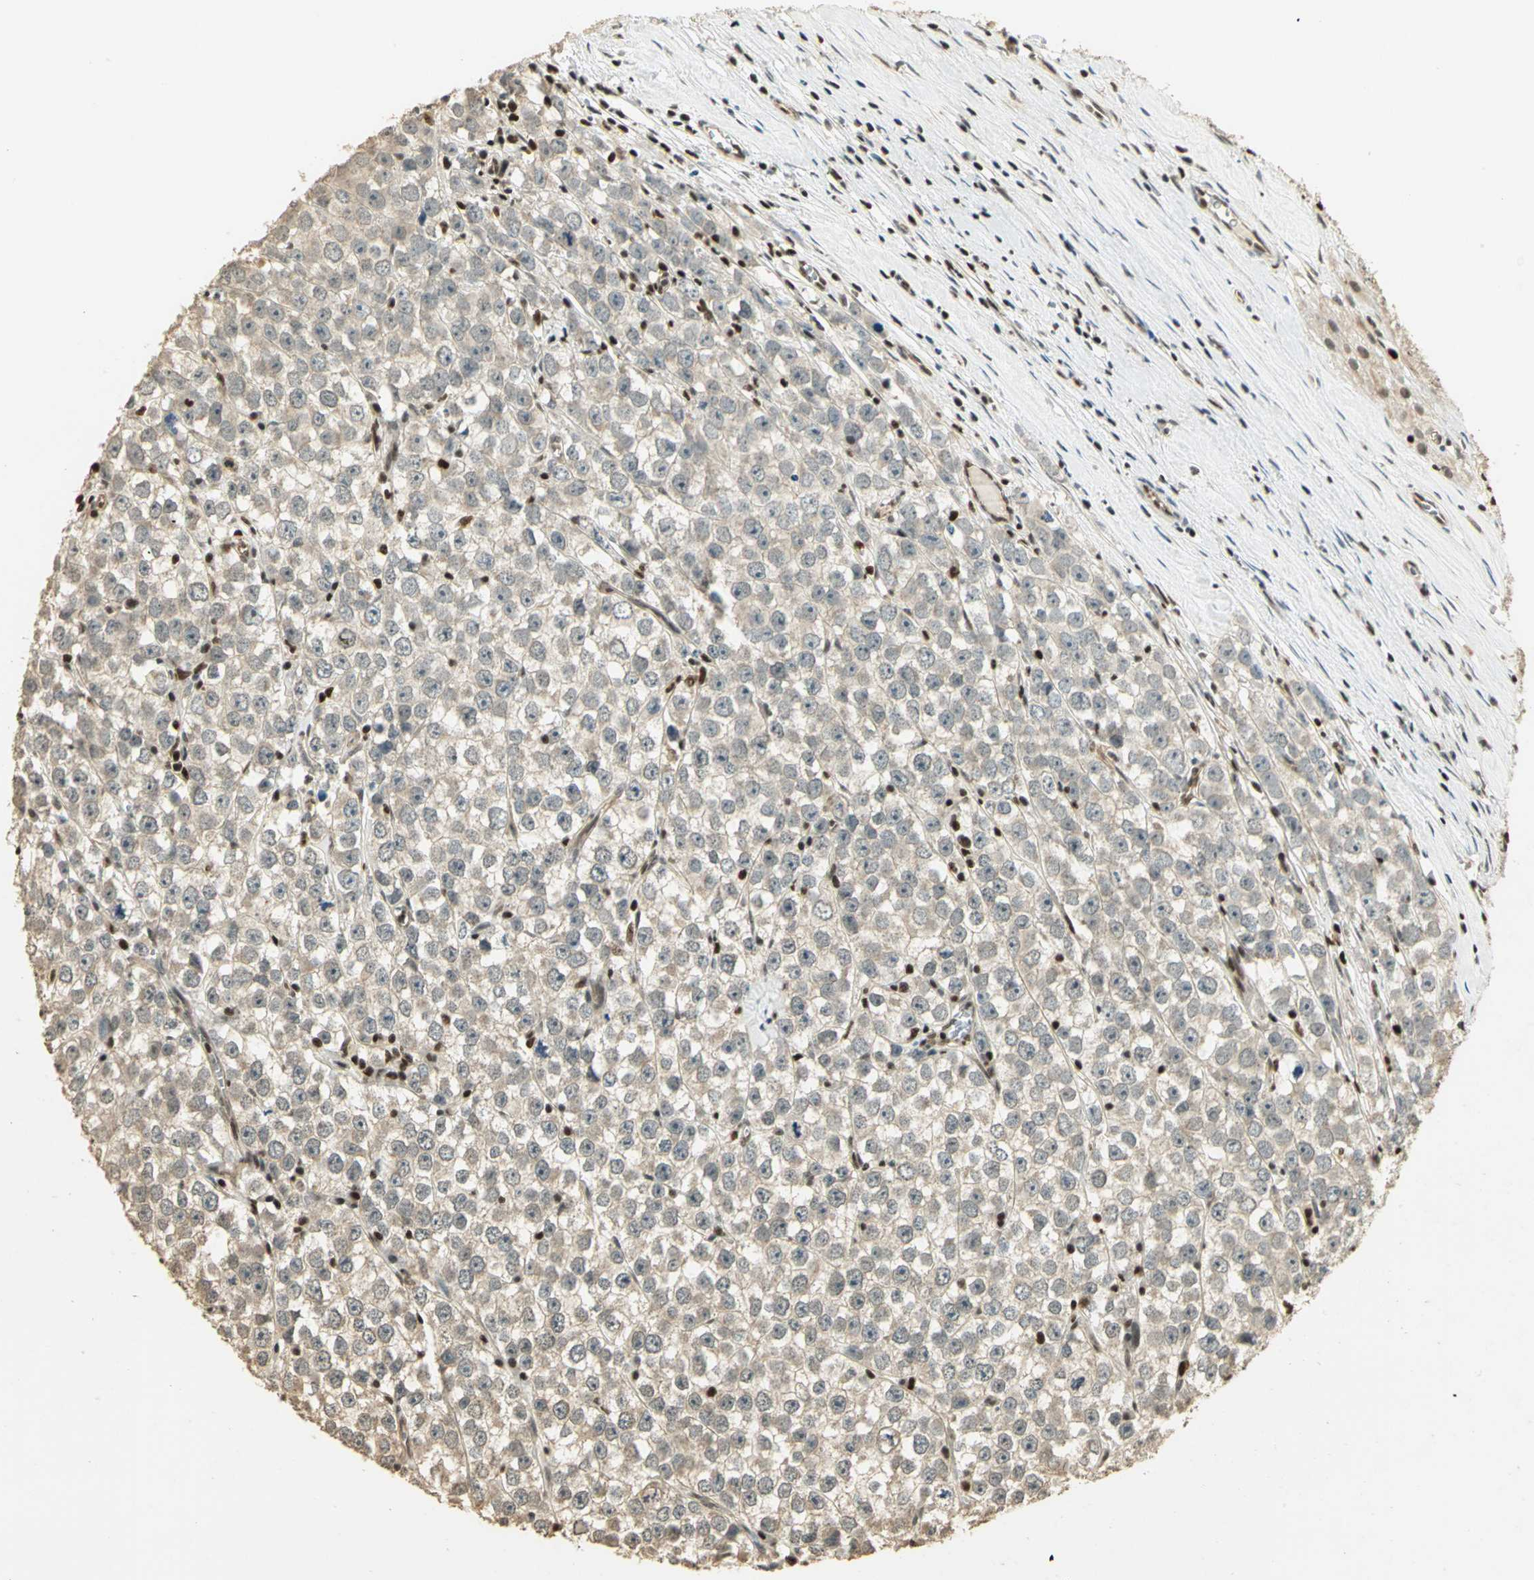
{"staining": {"intensity": "negative", "quantity": "none", "location": "none"}, "tissue": "testis cancer", "cell_type": "Tumor cells", "image_type": "cancer", "snomed": [{"axis": "morphology", "description": "Seminoma, NOS"}, {"axis": "morphology", "description": "Carcinoma, Embryonal, NOS"}, {"axis": "topography", "description": "Testis"}], "caption": "DAB (3,3'-diaminobenzidine) immunohistochemical staining of human testis cancer reveals no significant expression in tumor cells.", "gene": "ELF1", "patient": {"sex": "male", "age": 52}}